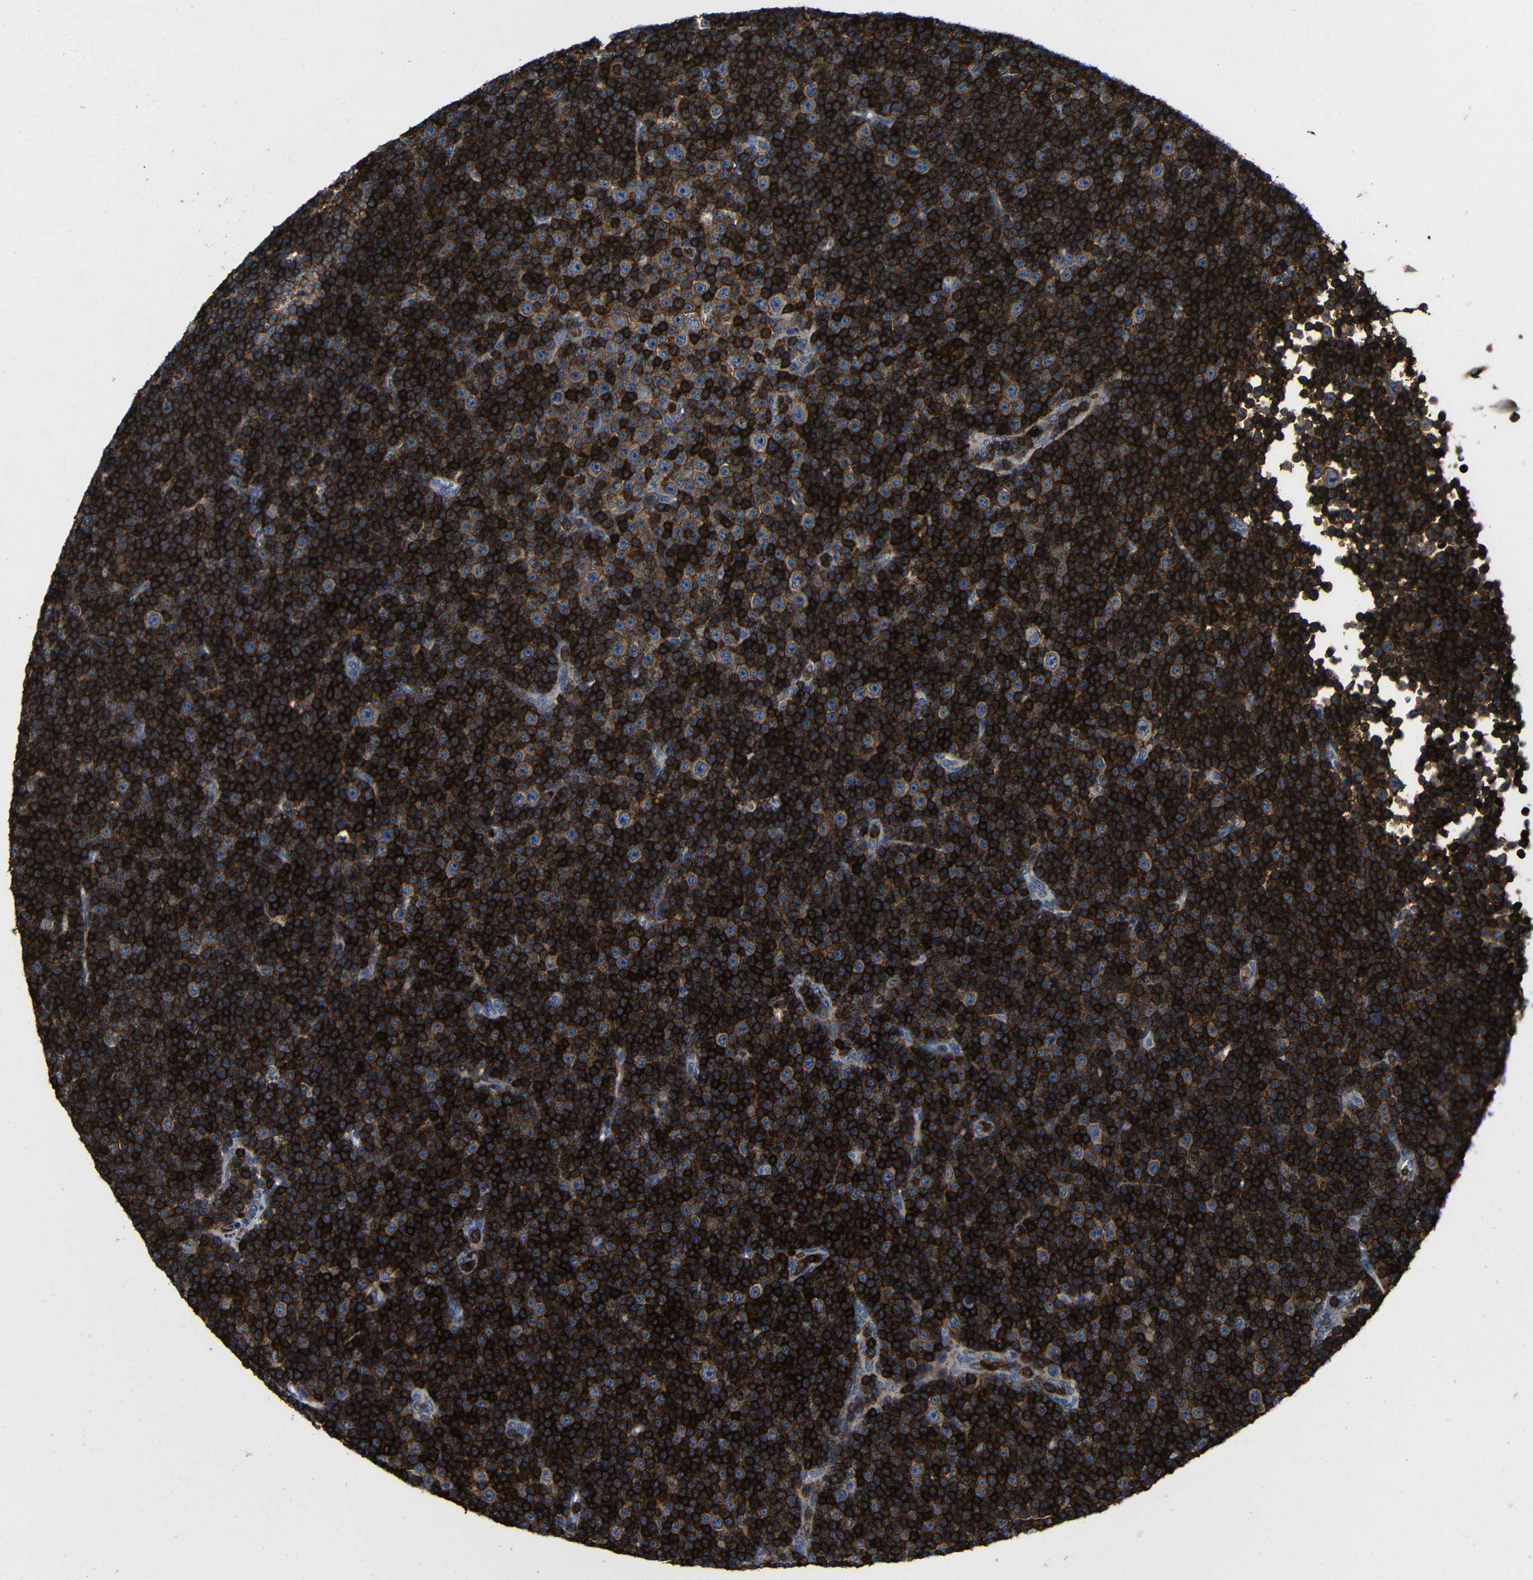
{"staining": {"intensity": "strong", "quantity": ">75%", "location": "cytoplasmic/membranous"}, "tissue": "lymphoma", "cell_type": "Tumor cells", "image_type": "cancer", "snomed": [{"axis": "morphology", "description": "Malignant lymphoma, non-Hodgkin's type, Low grade"}, {"axis": "topography", "description": "Lymph node"}], "caption": "High-power microscopy captured an IHC photomicrograph of lymphoma, revealing strong cytoplasmic/membranous staining in approximately >75% of tumor cells. The staining was performed using DAB (3,3'-diaminobenzidine) to visualize the protein expression in brown, while the nuclei were stained in blue with hematoxylin (Magnification: 20x).", "gene": "P2RY12", "patient": {"sex": "female", "age": 67}}